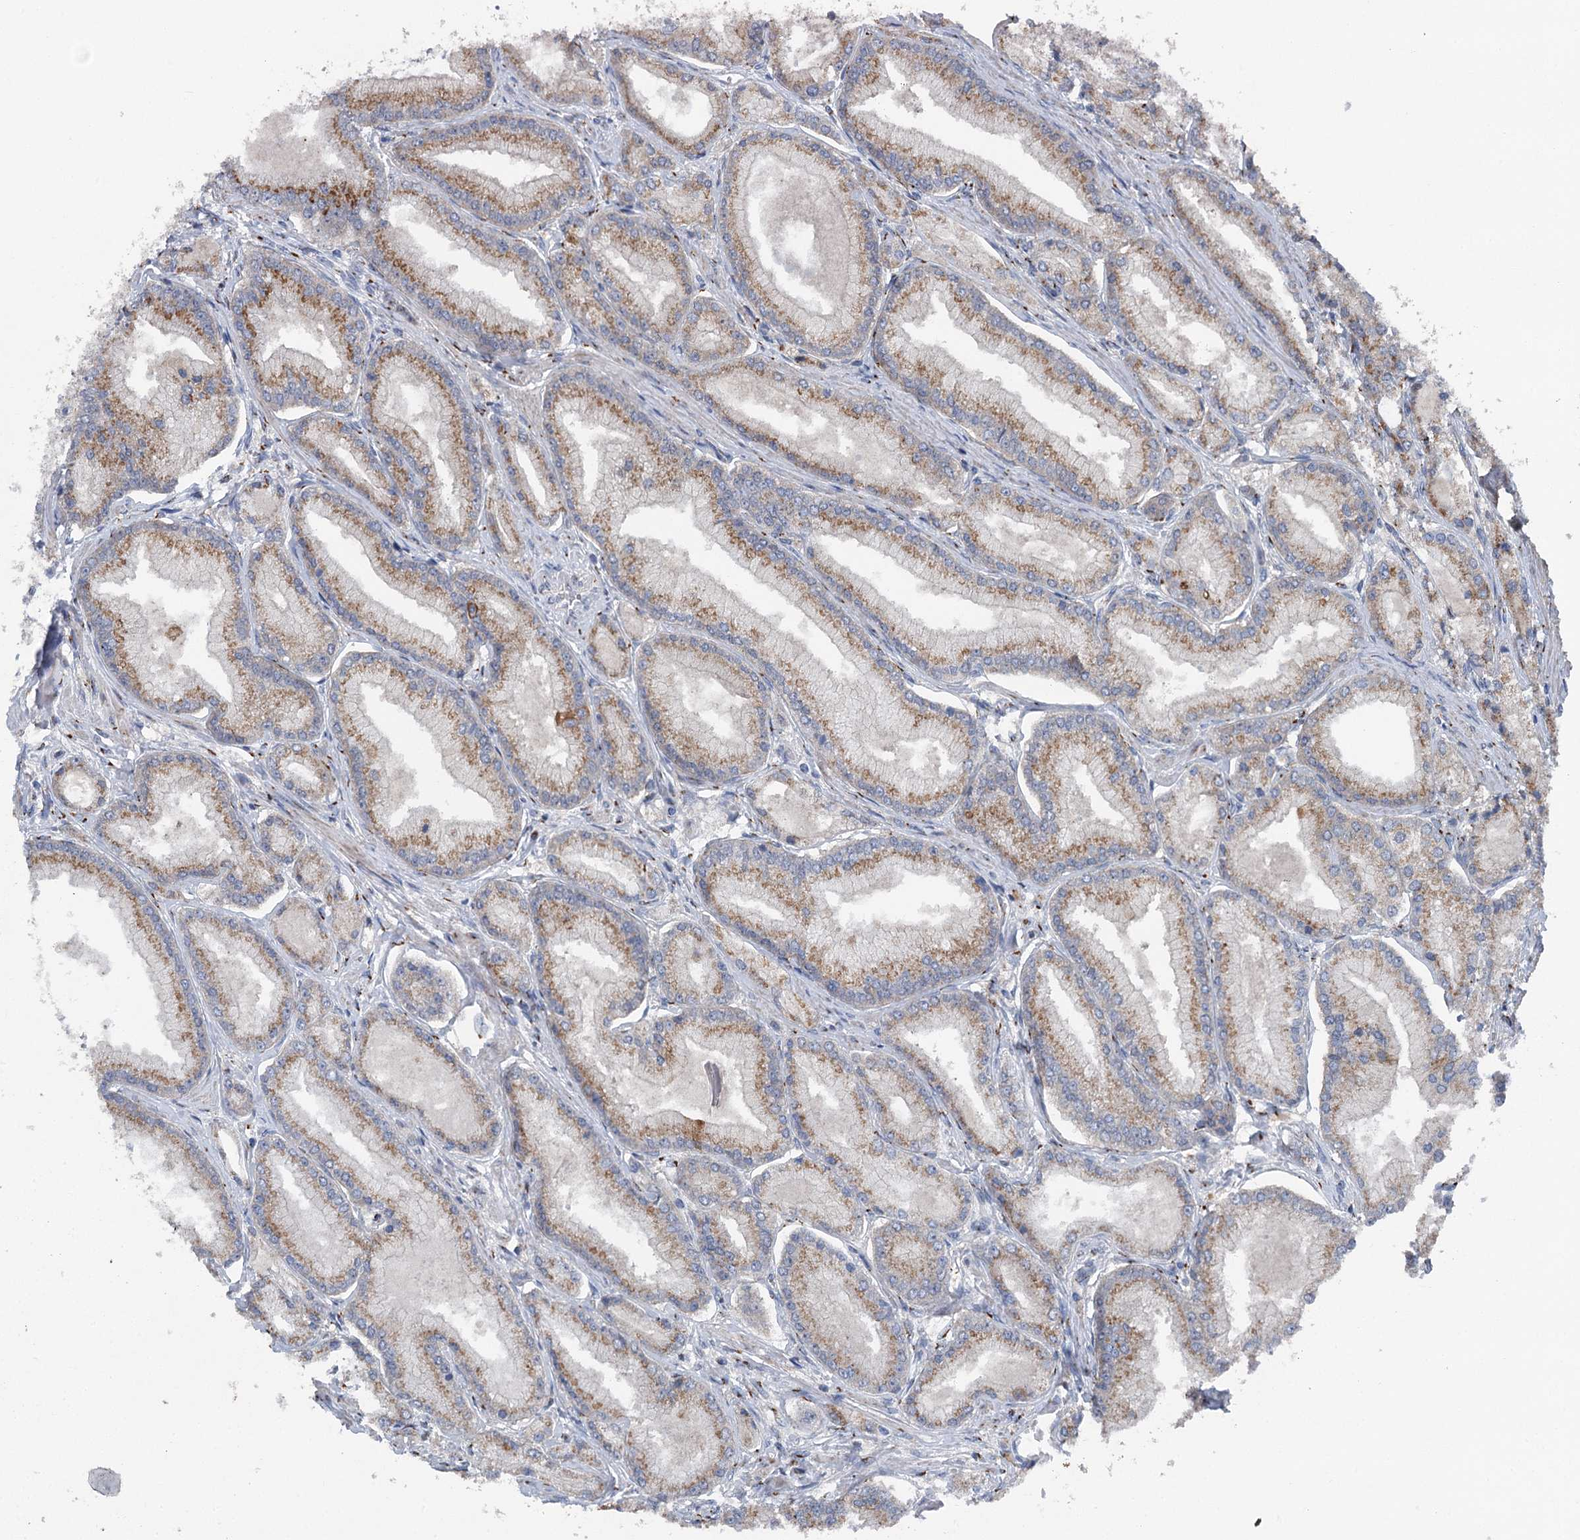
{"staining": {"intensity": "moderate", "quantity": ">75%", "location": "cytoplasmic/membranous"}, "tissue": "prostate cancer", "cell_type": "Tumor cells", "image_type": "cancer", "snomed": [{"axis": "morphology", "description": "Adenocarcinoma, Low grade"}, {"axis": "topography", "description": "Prostate"}], "caption": "An image of prostate low-grade adenocarcinoma stained for a protein demonstrates moderate cytoplasmic/membranous brown staining in tumor cells.", "gene": "ITIH5", "patient": {"sex": "male", "age": 74}}